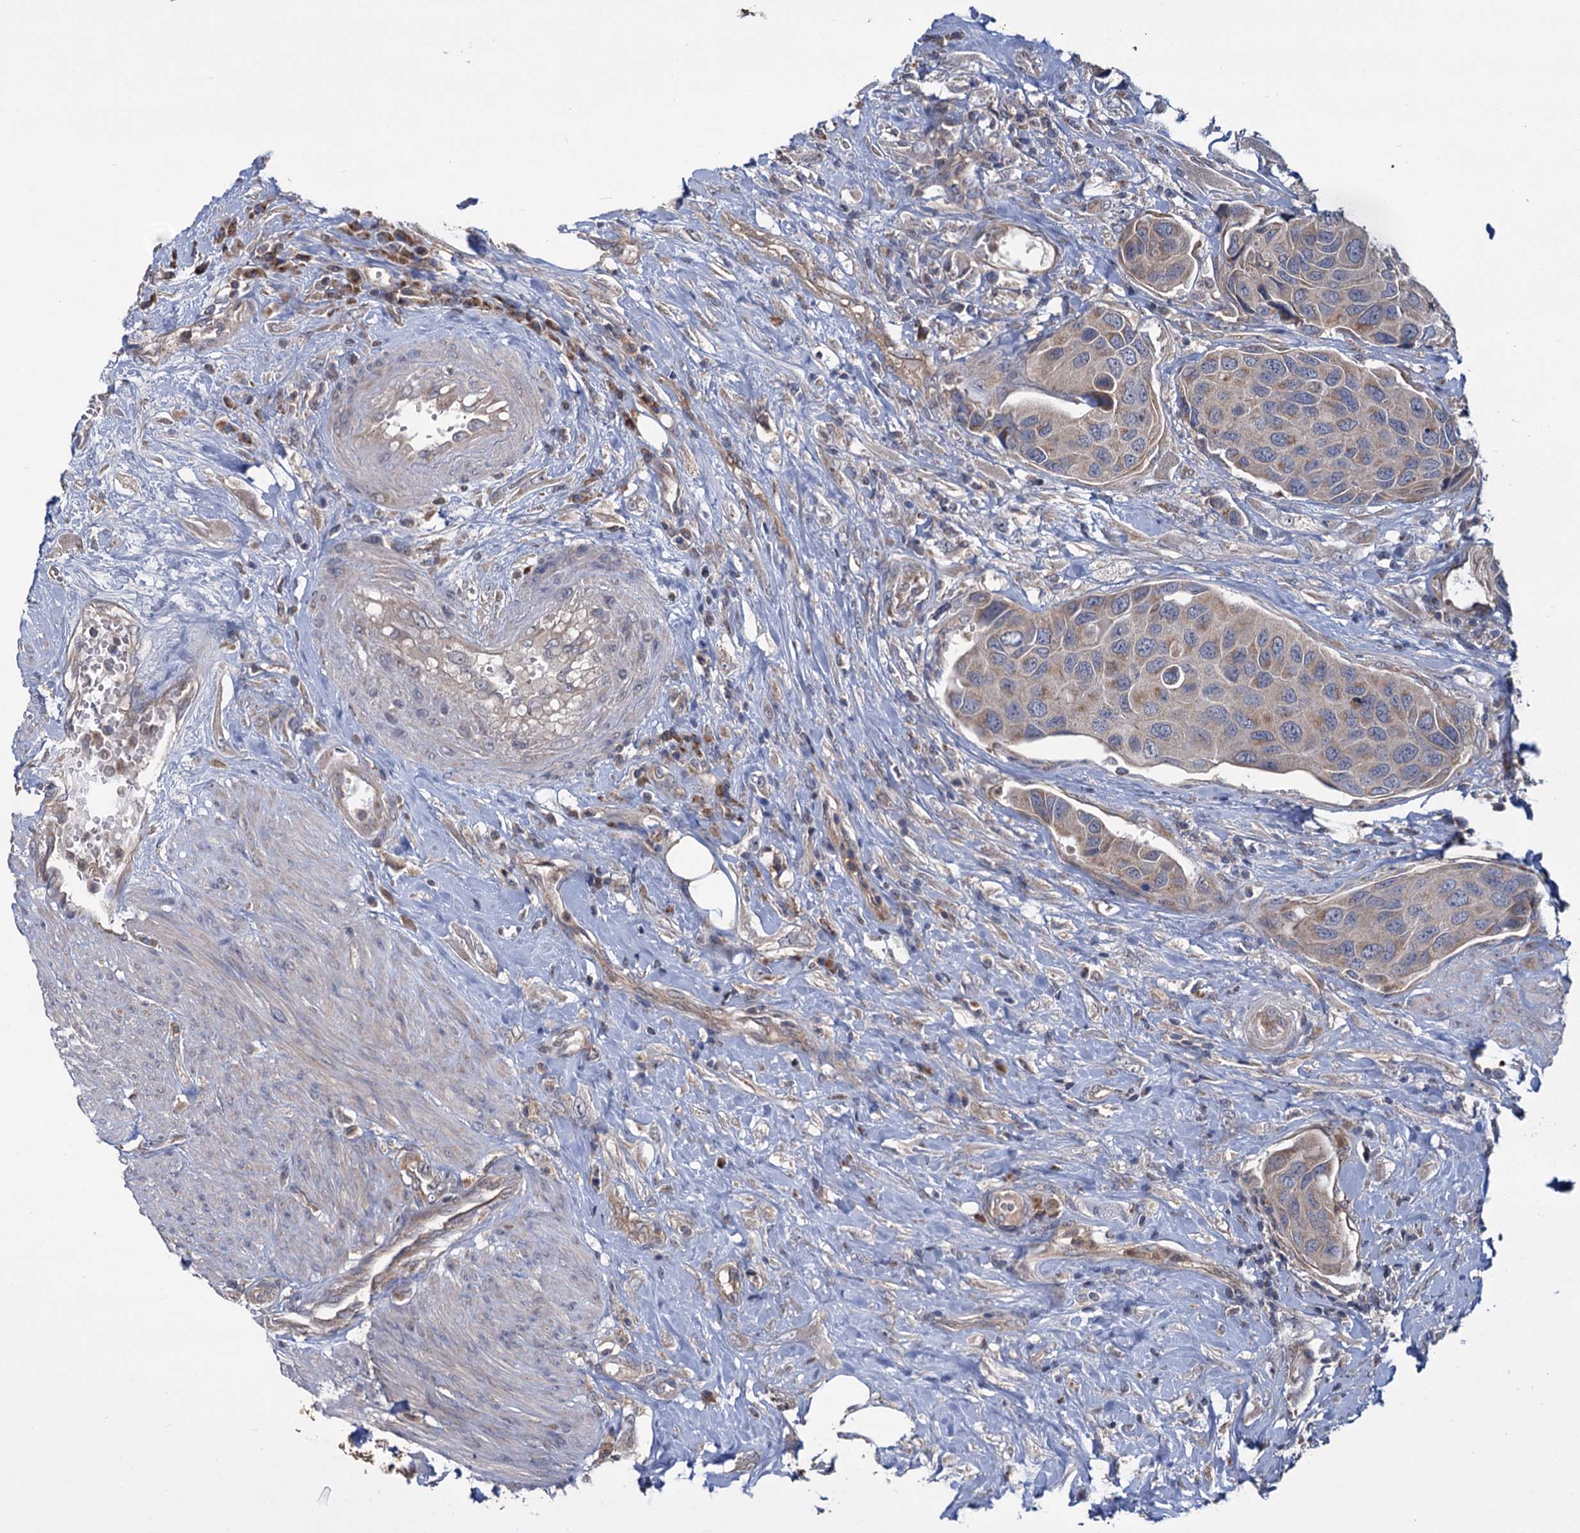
{"staining": {"intensity": "weak", "quantity": "<25%", "location": "cytoplasmic/membranous"}, "tissue": "urothelial cancer", "cell_type": "Tumor cells", "image_type": "cancer", "snomed": [{"axis": "morphology", "description": "Urothelial carcinoma, High grade"}, {"axis": "topography", "description": "Urinary bladder"}], "caption": "There is no significant staining in tumor cells of urothelial cancer.", "gene": "DYNC2H1", "patient": {"sex": "male", "age": 74}}